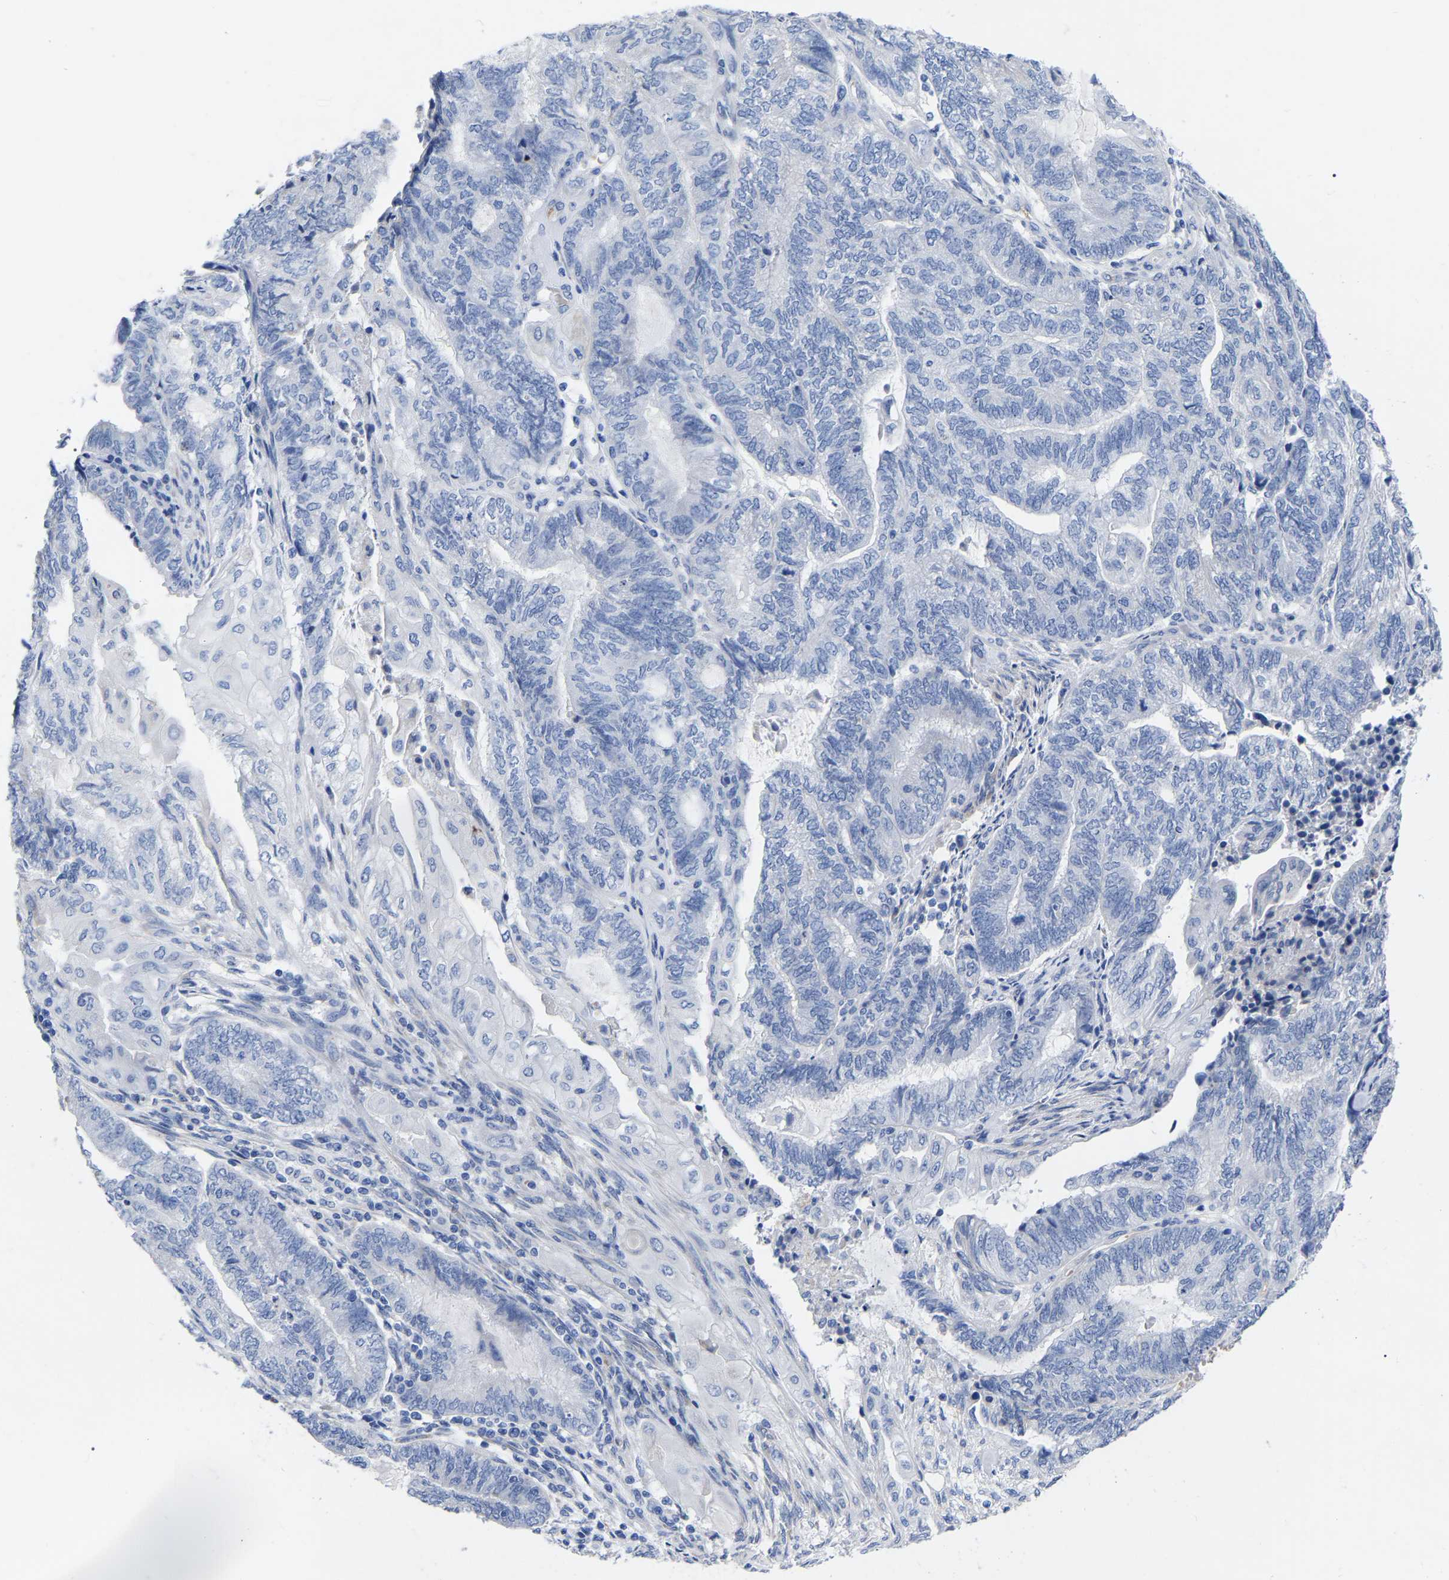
{"staining": {"intensity": "negative", "quantity": "none", "location": "none"}, "tissue": "endometrial cancer", "cell_type": "Tumor cells", "image_type": "cancer", "snomed": [{"axis": "morphology", "description": "Adenocarcinoma, NOS"}, {"axis": "topography", "description": "Uterus"}, {"axis": "topography", "description": "Endometrium"}], "caption": "Immunohistochemistry (IHC) histopathology image of neoplastic tissue: human endometrial cancer stained with DAB displays no significant protein positivity in tumor cells.", "gene": "GDF3", "patient": {"sex": "female", "age": 70}}